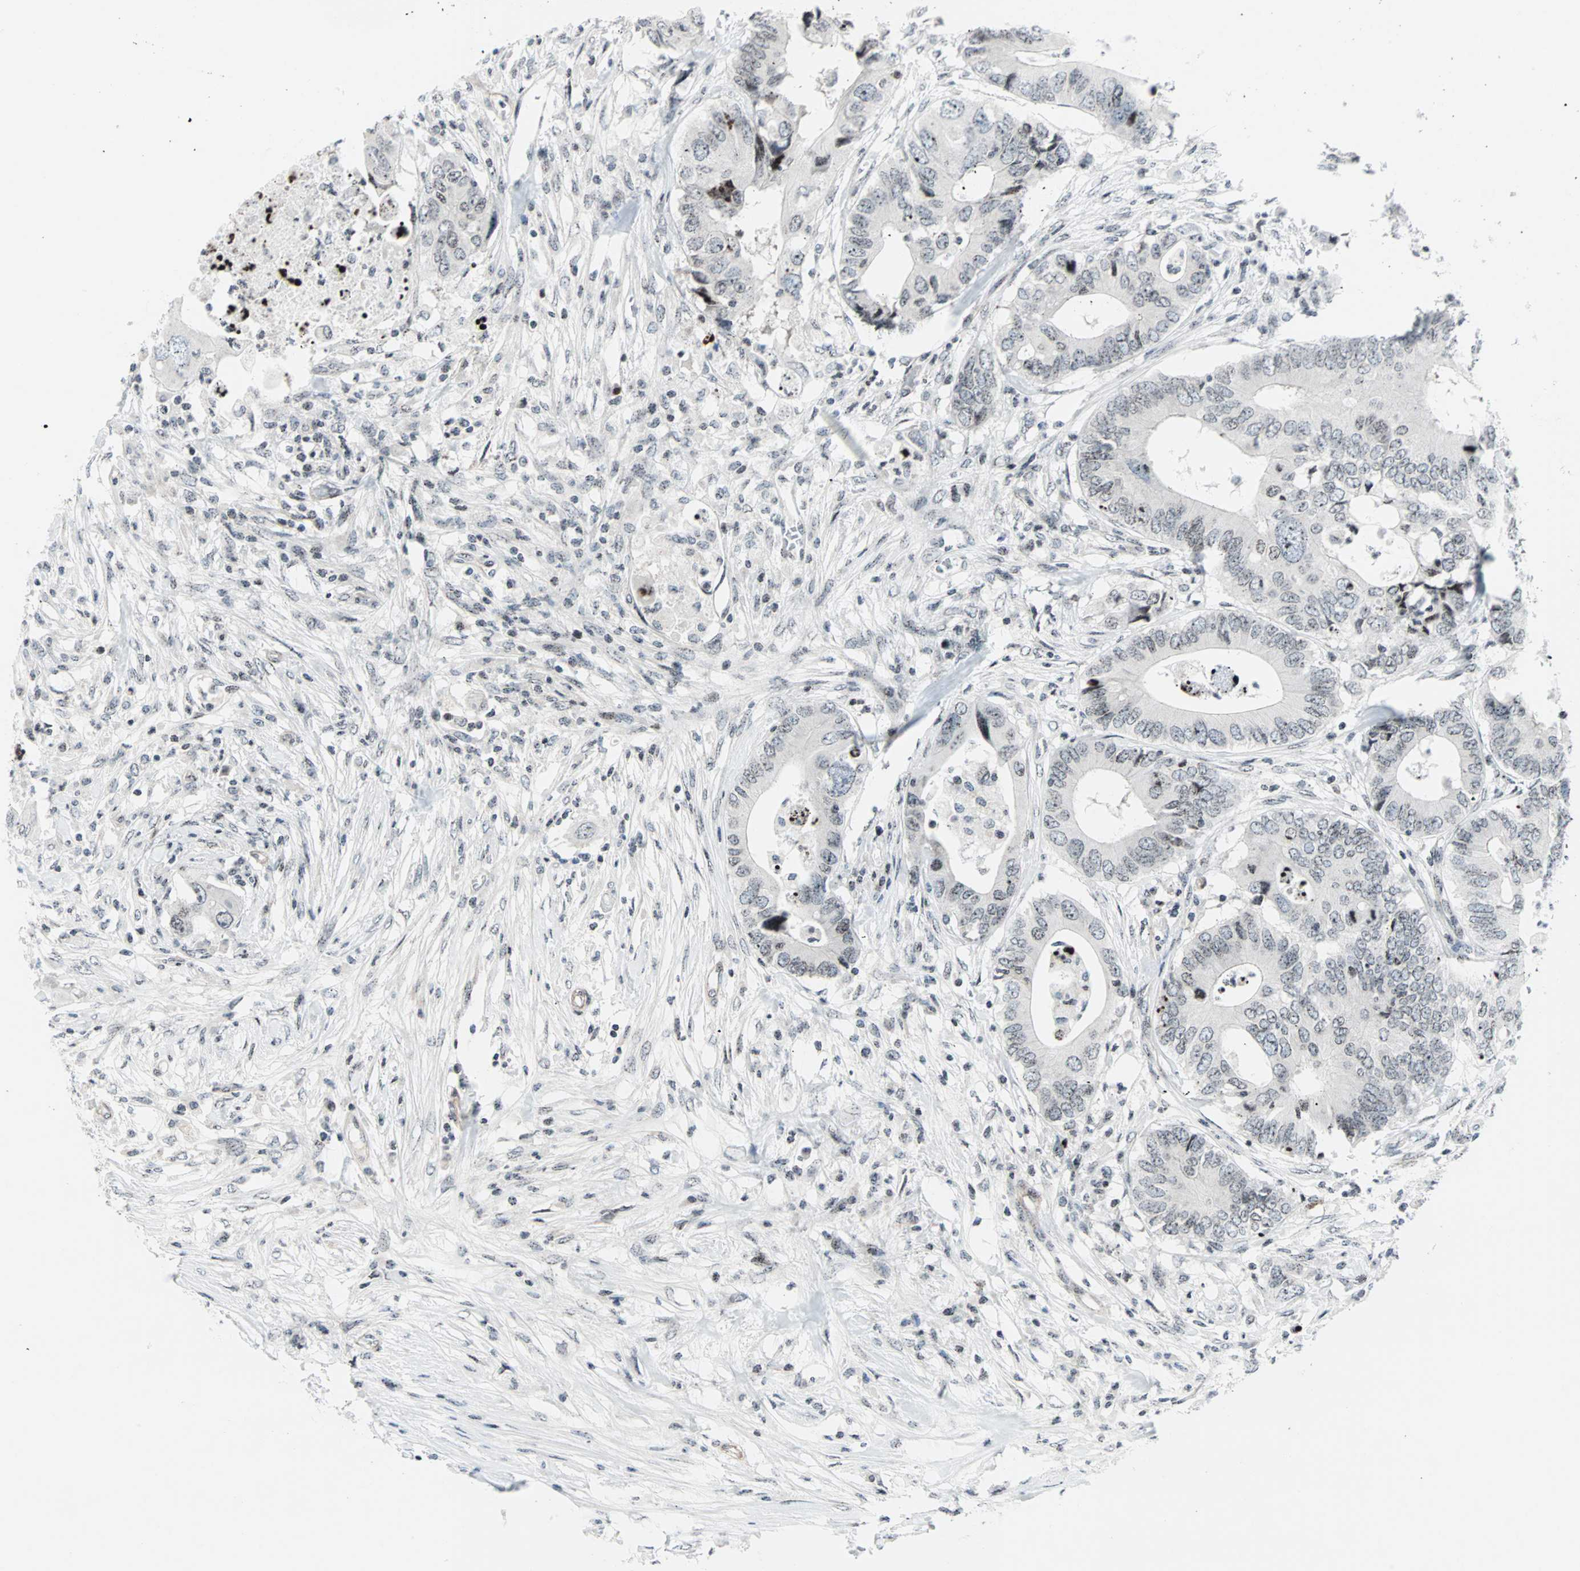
{"staining": {"intensity": "weak", "quantity": ">75%", "location": "nuclear"}, "tissue": "colorectal cancer", "cell_type": "Tumor cells", "image_type": "cancer", "snomed": [{"axis": "morphology", "description": "Adenocarcinoma, NOS"}, {"axis": "topography", "description": "Colon"}], "caption": "A brown stain highlights weak nuclear staining of a protein in colorectal adenocarcinoma tumor cells.", "gene": "CENPA", "patient": {"sex": "male", "age": 71}}